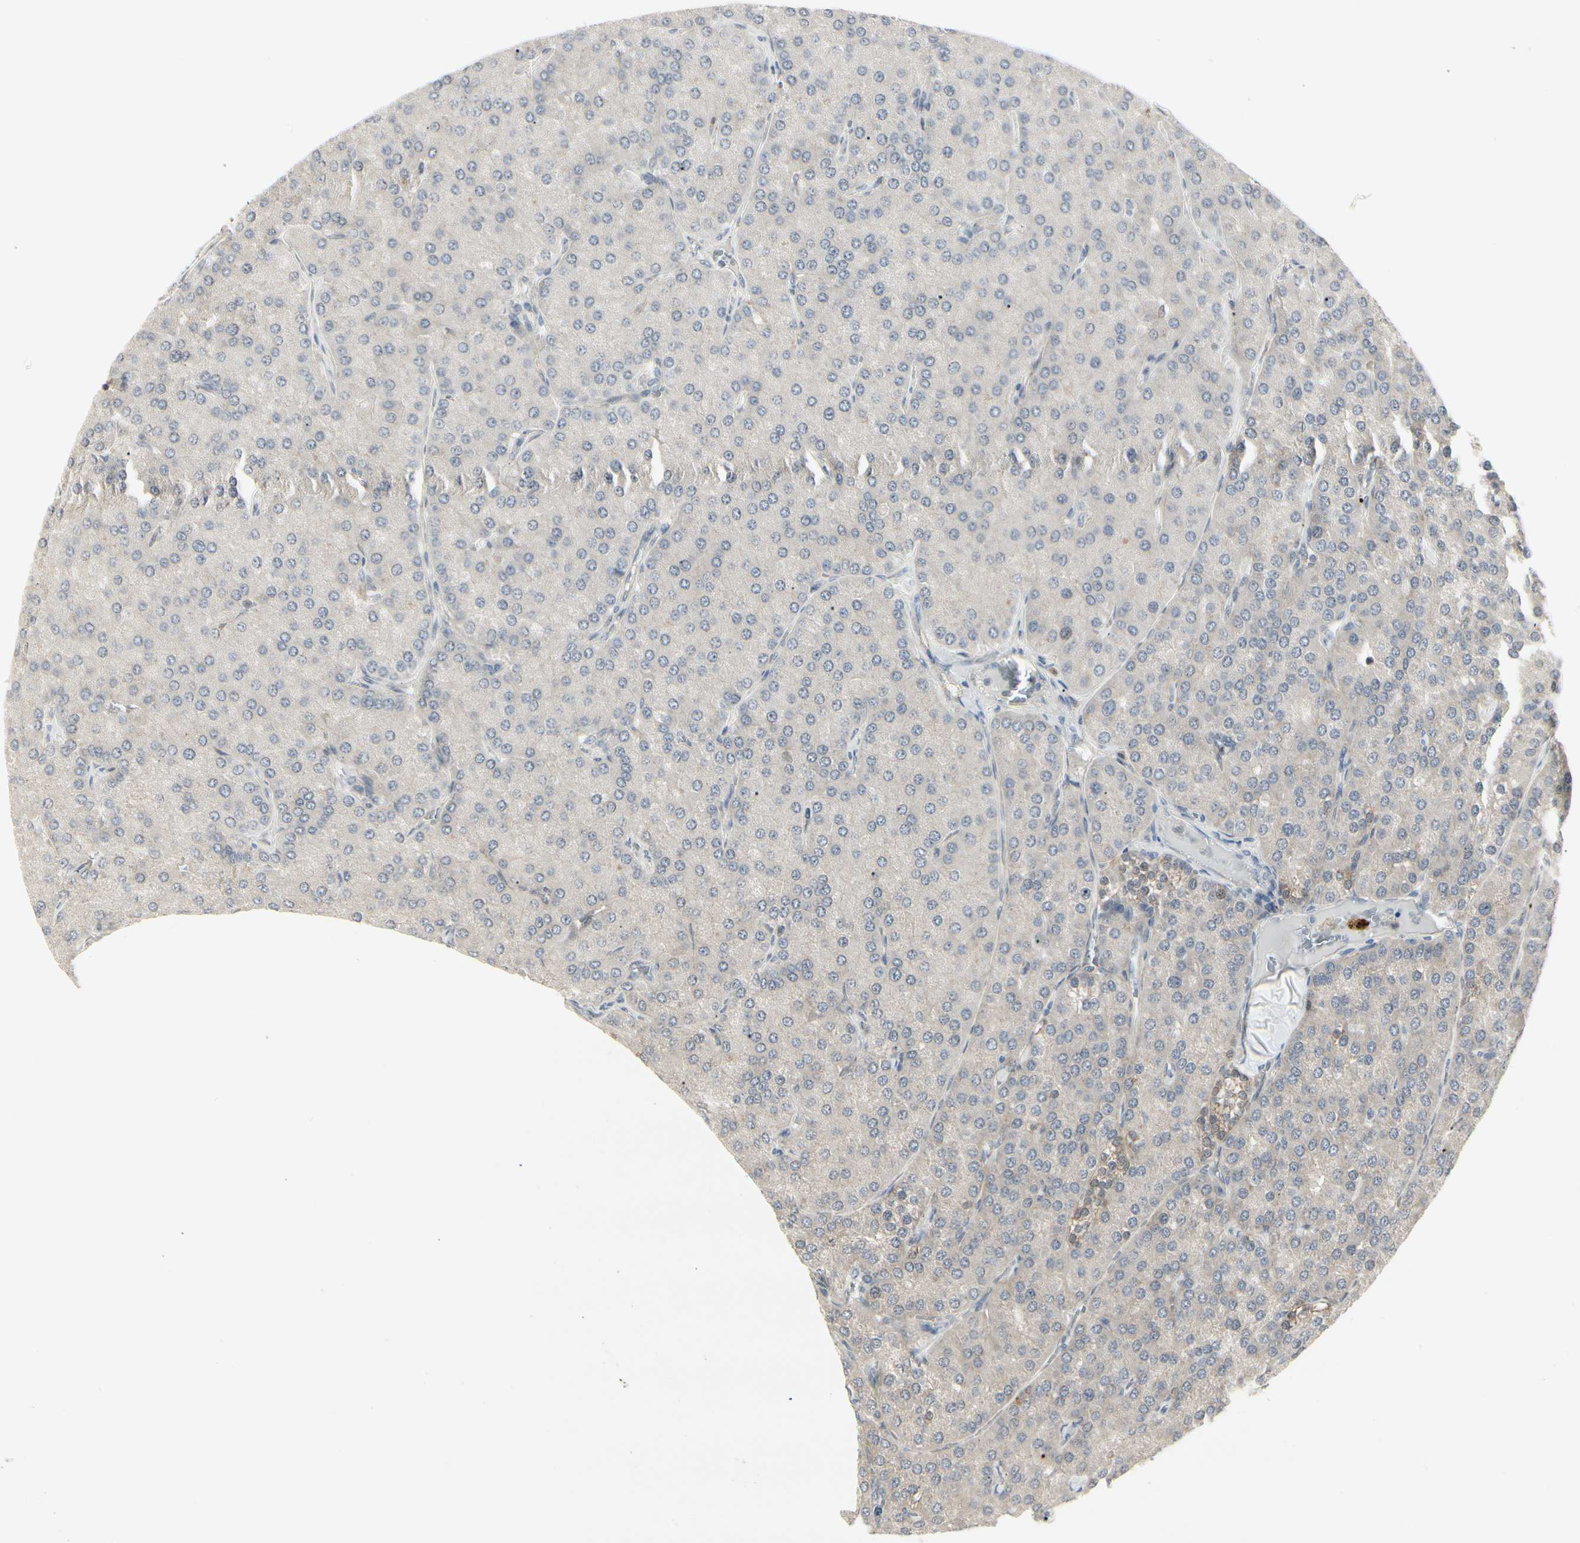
{"staining": {"intensity": "moderate", "quantity": ">75%", "location": "cytoplasmic/membranous,nuclear"}, "tissue": "parathyroid gland", "cell_type": "Glandular cells", "image_type": "normal", "snomed": [{"axis": "morphology", "description": "Normal tissue, NOS"}, {"axis": "morphology", "description": "Adenoma, NOS"}, {"axis": "topography", "description": "Parathyroid gland"}], "caption": "Protein expression analysis of benign human parathyroid gland reveals moderate cytoplasmic/membranous,nuclear expression in approximately >75% of glandular cells. Immunohistochemistry (ihc) stains the protein in brown and the nuclei are stained blue.", "gene": "GRN", "patient": {"sex": "female", "age": 86}}